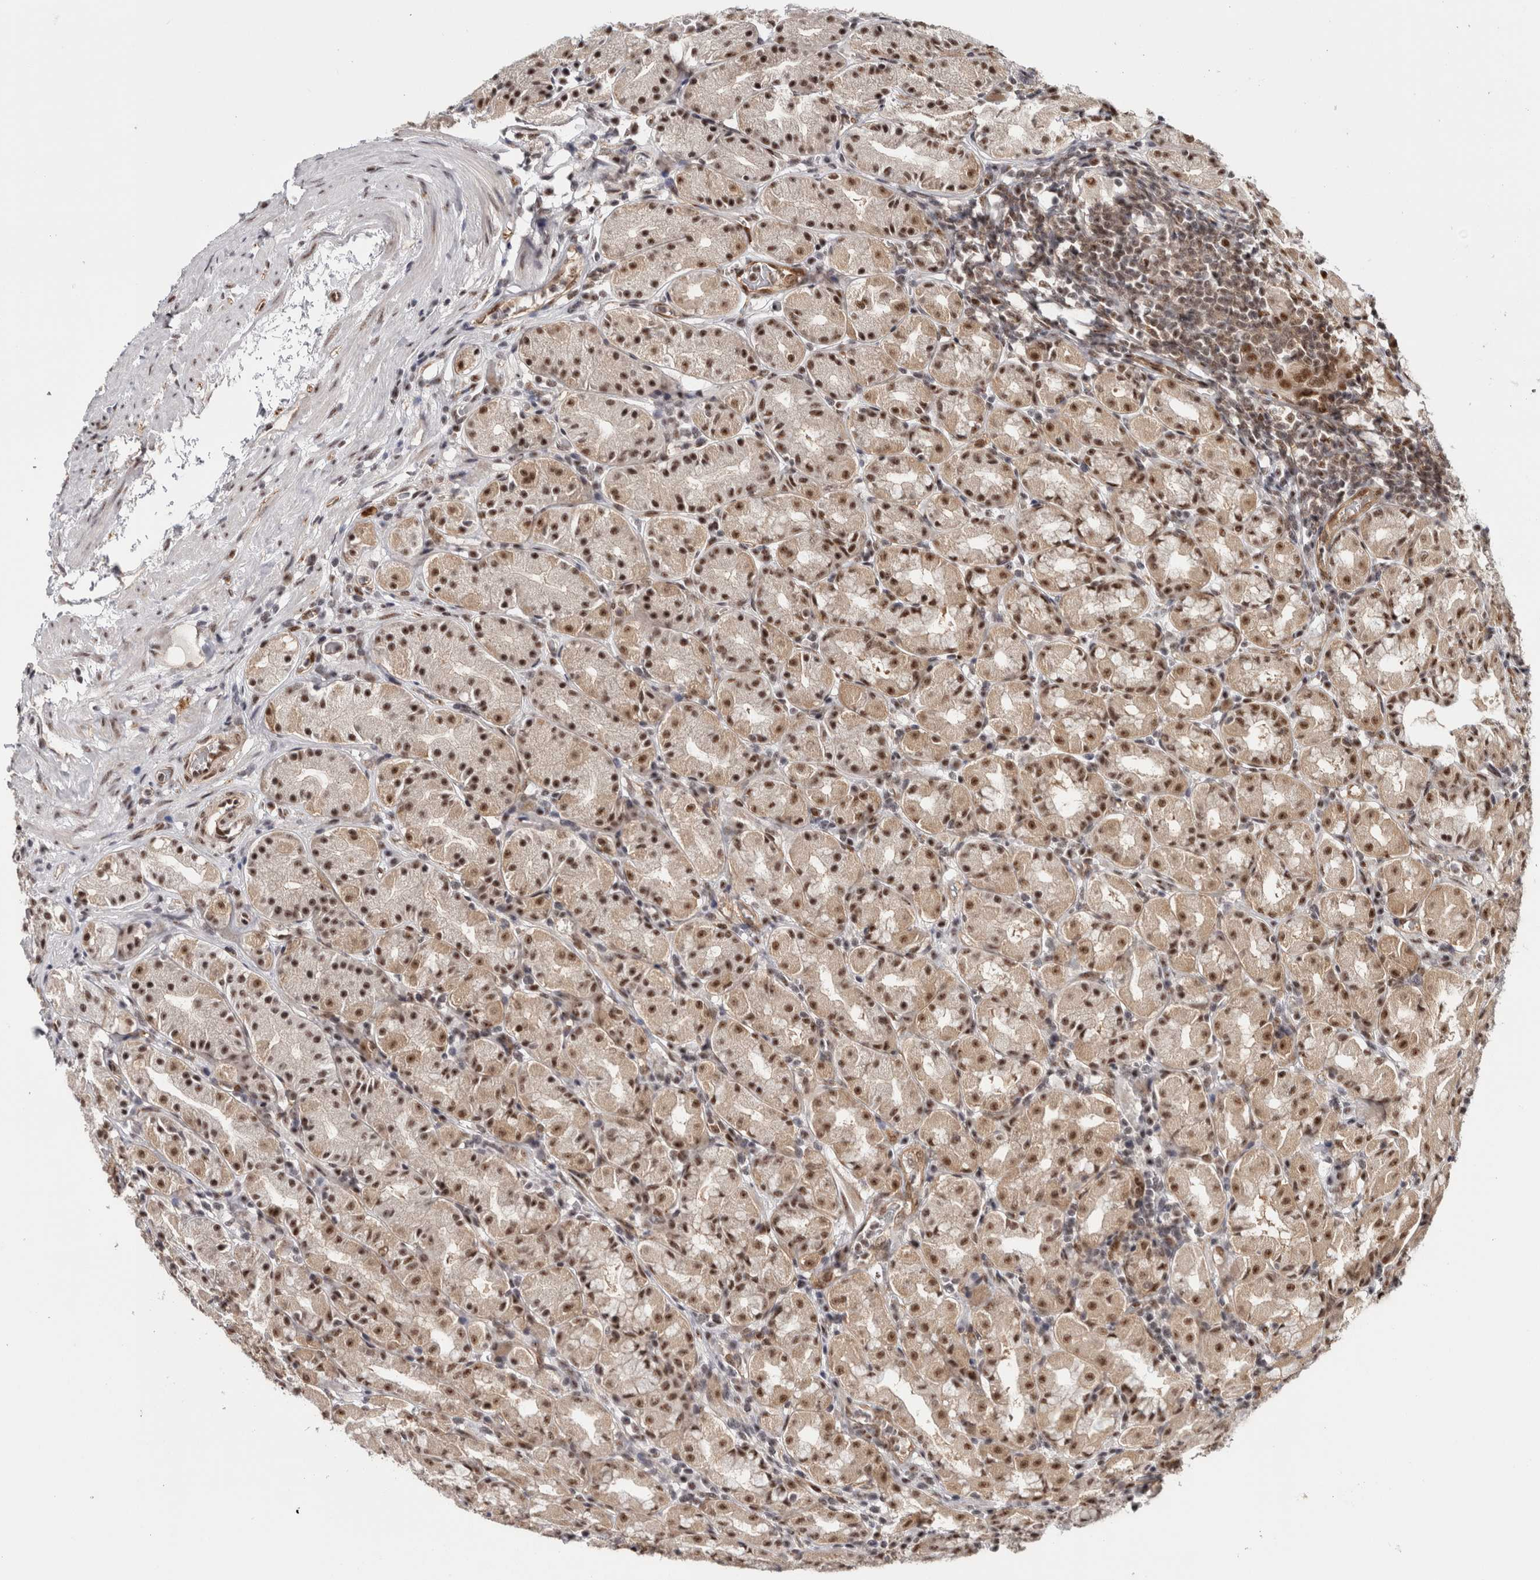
{"staining": {"intensity": "strong", "quantity": ">75%", "location": "cytoplasmic/membranous,nuclear"}, "tissue": "stomach", "cell_type": "Glandular cells", "image_type": "normal", "snomed": [{"axis": "morphology", "description": "Normal tissue, NOS"}, {"axis": "topography", "description": "Stomach, lower"}], "caption": "Immunohistochemical staining of unremarkable stomach displays >75% levels of strong cytoplasmic/membranous,nuclear protein expression in approximately >75% of glandular cells. Immunohistochemistry (ihc) stains the protein in brown and the nuclei are stained blue.", "gene": "MKNK1", "patient": {"sex": "female", "age": 56}}